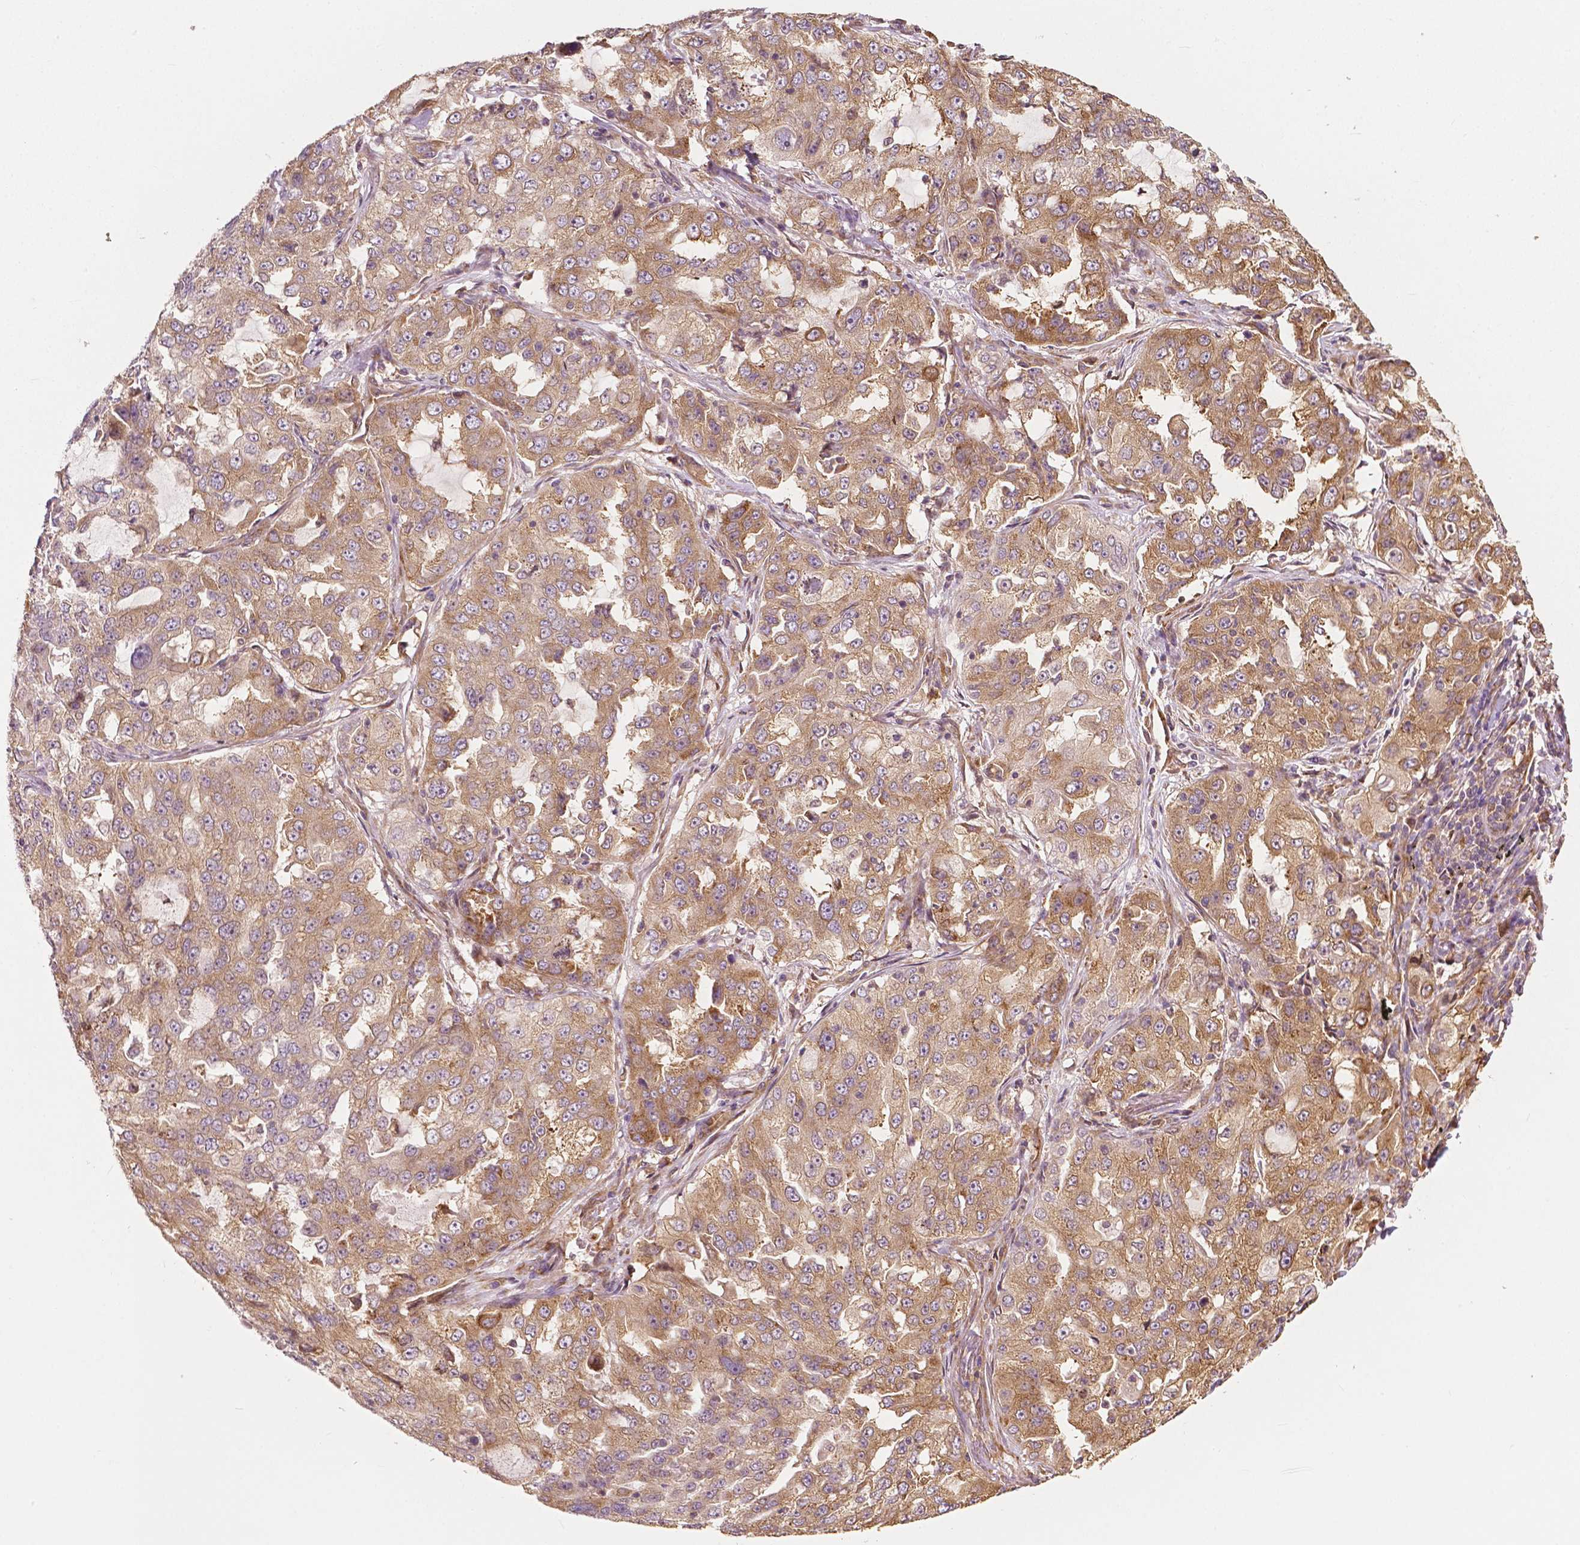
{"staining": {"intensity": "moderate", "quantity": ">75%", "location": "cytoplasmic/membranous"}, "tissue": "lung cancer", "cell_type": "Tumor cells", "image_type": "cancer", "snomed": [{"axis": "morphology", "description": "Adenocarcinoma, NOS"}, {"axis": "topography", "description": "Lung"}], "caption": "Protein expression analysis of adenocarcinoma (lung) displays moderate cytoplasmic/membranous expression in approximately >75% of tumor cells. Nuclei are stained in blue.", "gene": "G3BP1", "patient": {"sex": "female", "age": 61}}